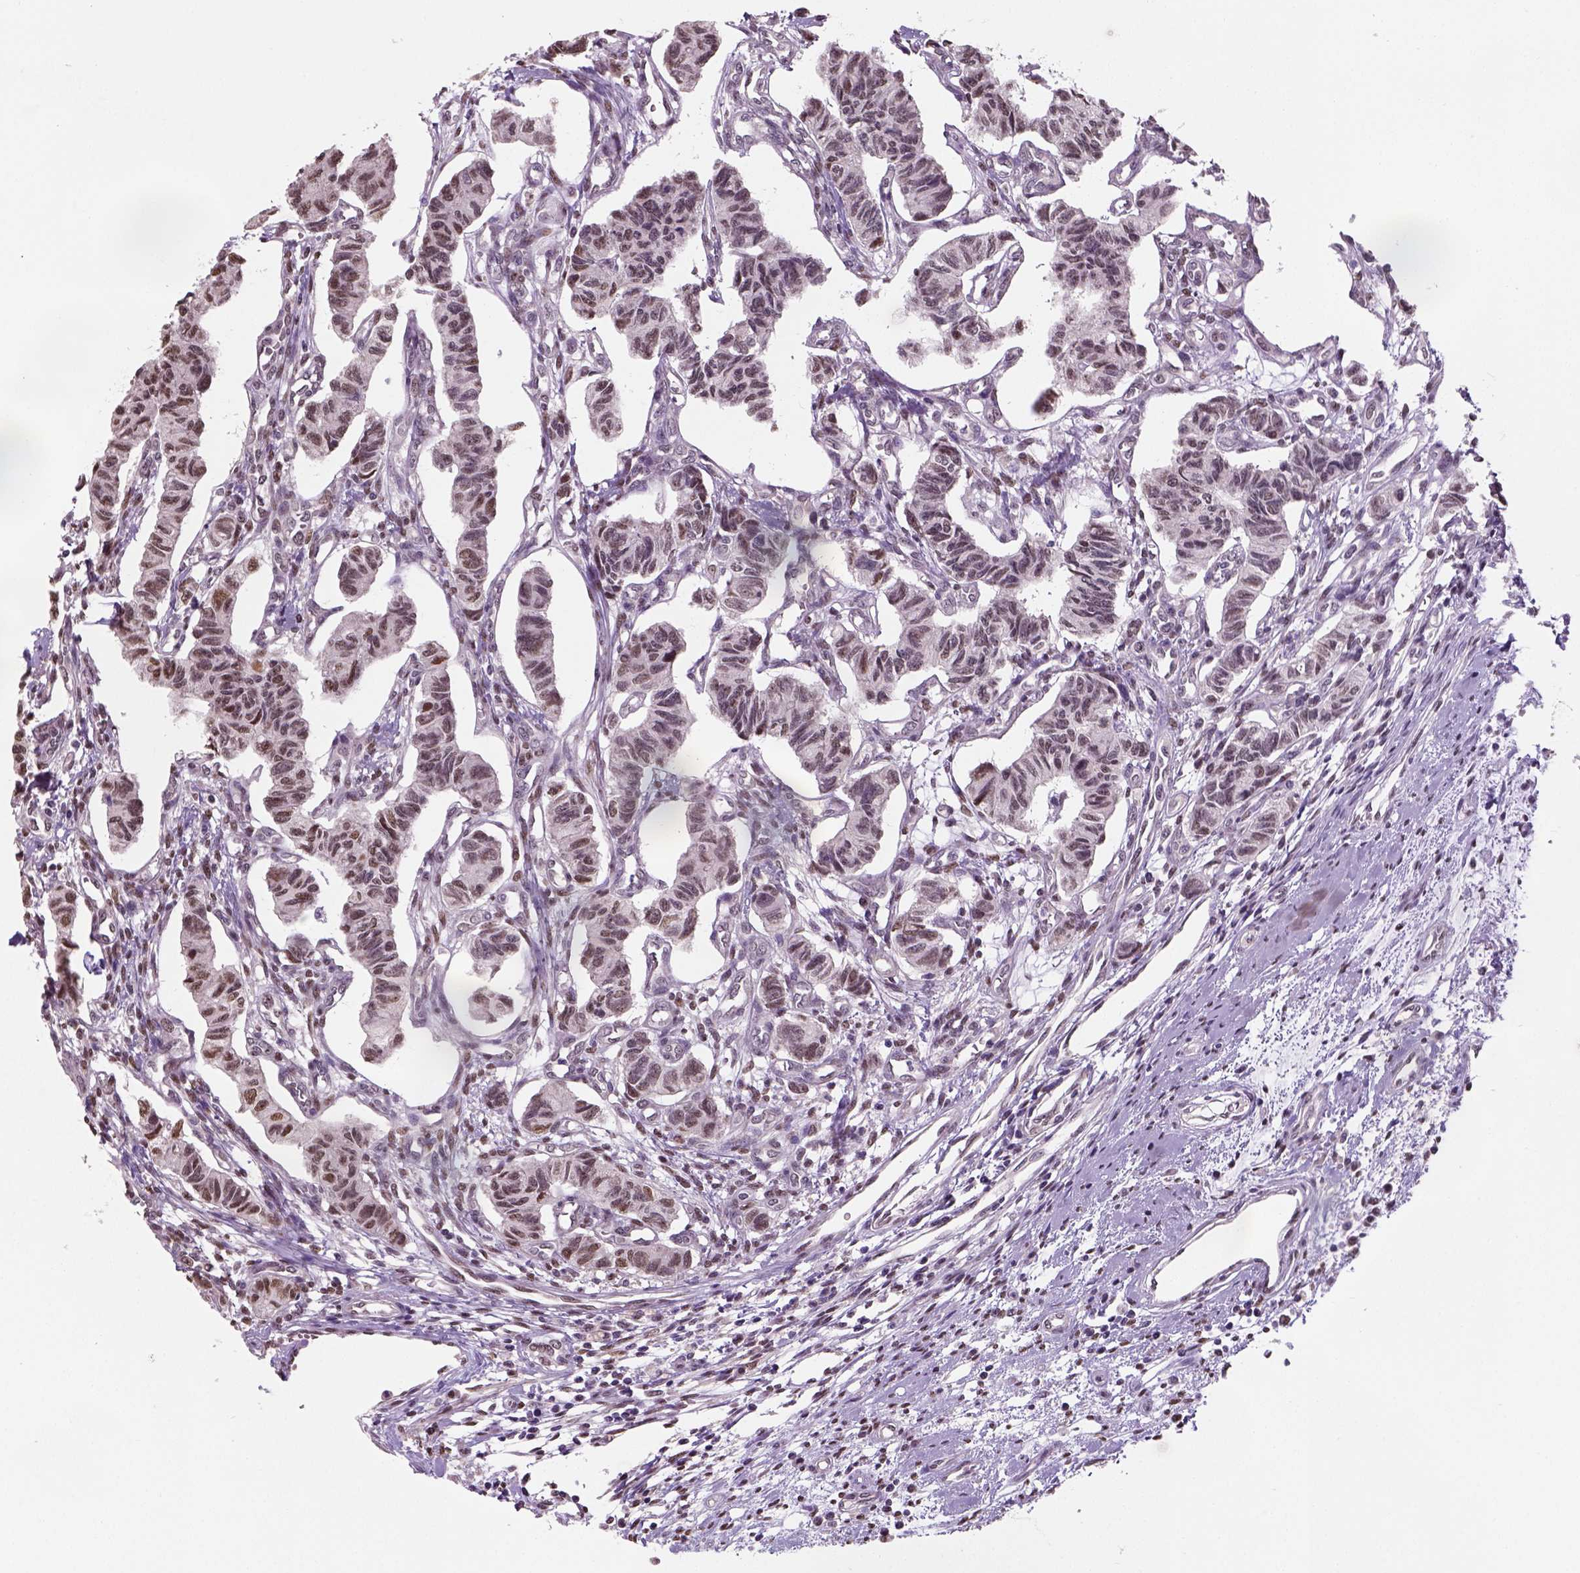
{"staining": {"intensity": "moderate", "quantity": ">75%", "location": "nuclear"}, "tissue": "carcinoid", "cell_type": "Tumor cells", "image_type": "cancer", "snomed": [{"axis": "morphology", "description": "Carcinoid, malignant, NOS"}, {"axis": "topography", "description": "Kidney"}], "caption": "There is medium levels of moderate nuclear expression in tumor cells of malignant carcinoid, as demonstrated by immunohistochemical staining (brown color).", "gene": "C1orf112", "patient": {"sex": "female", "age": 41}}